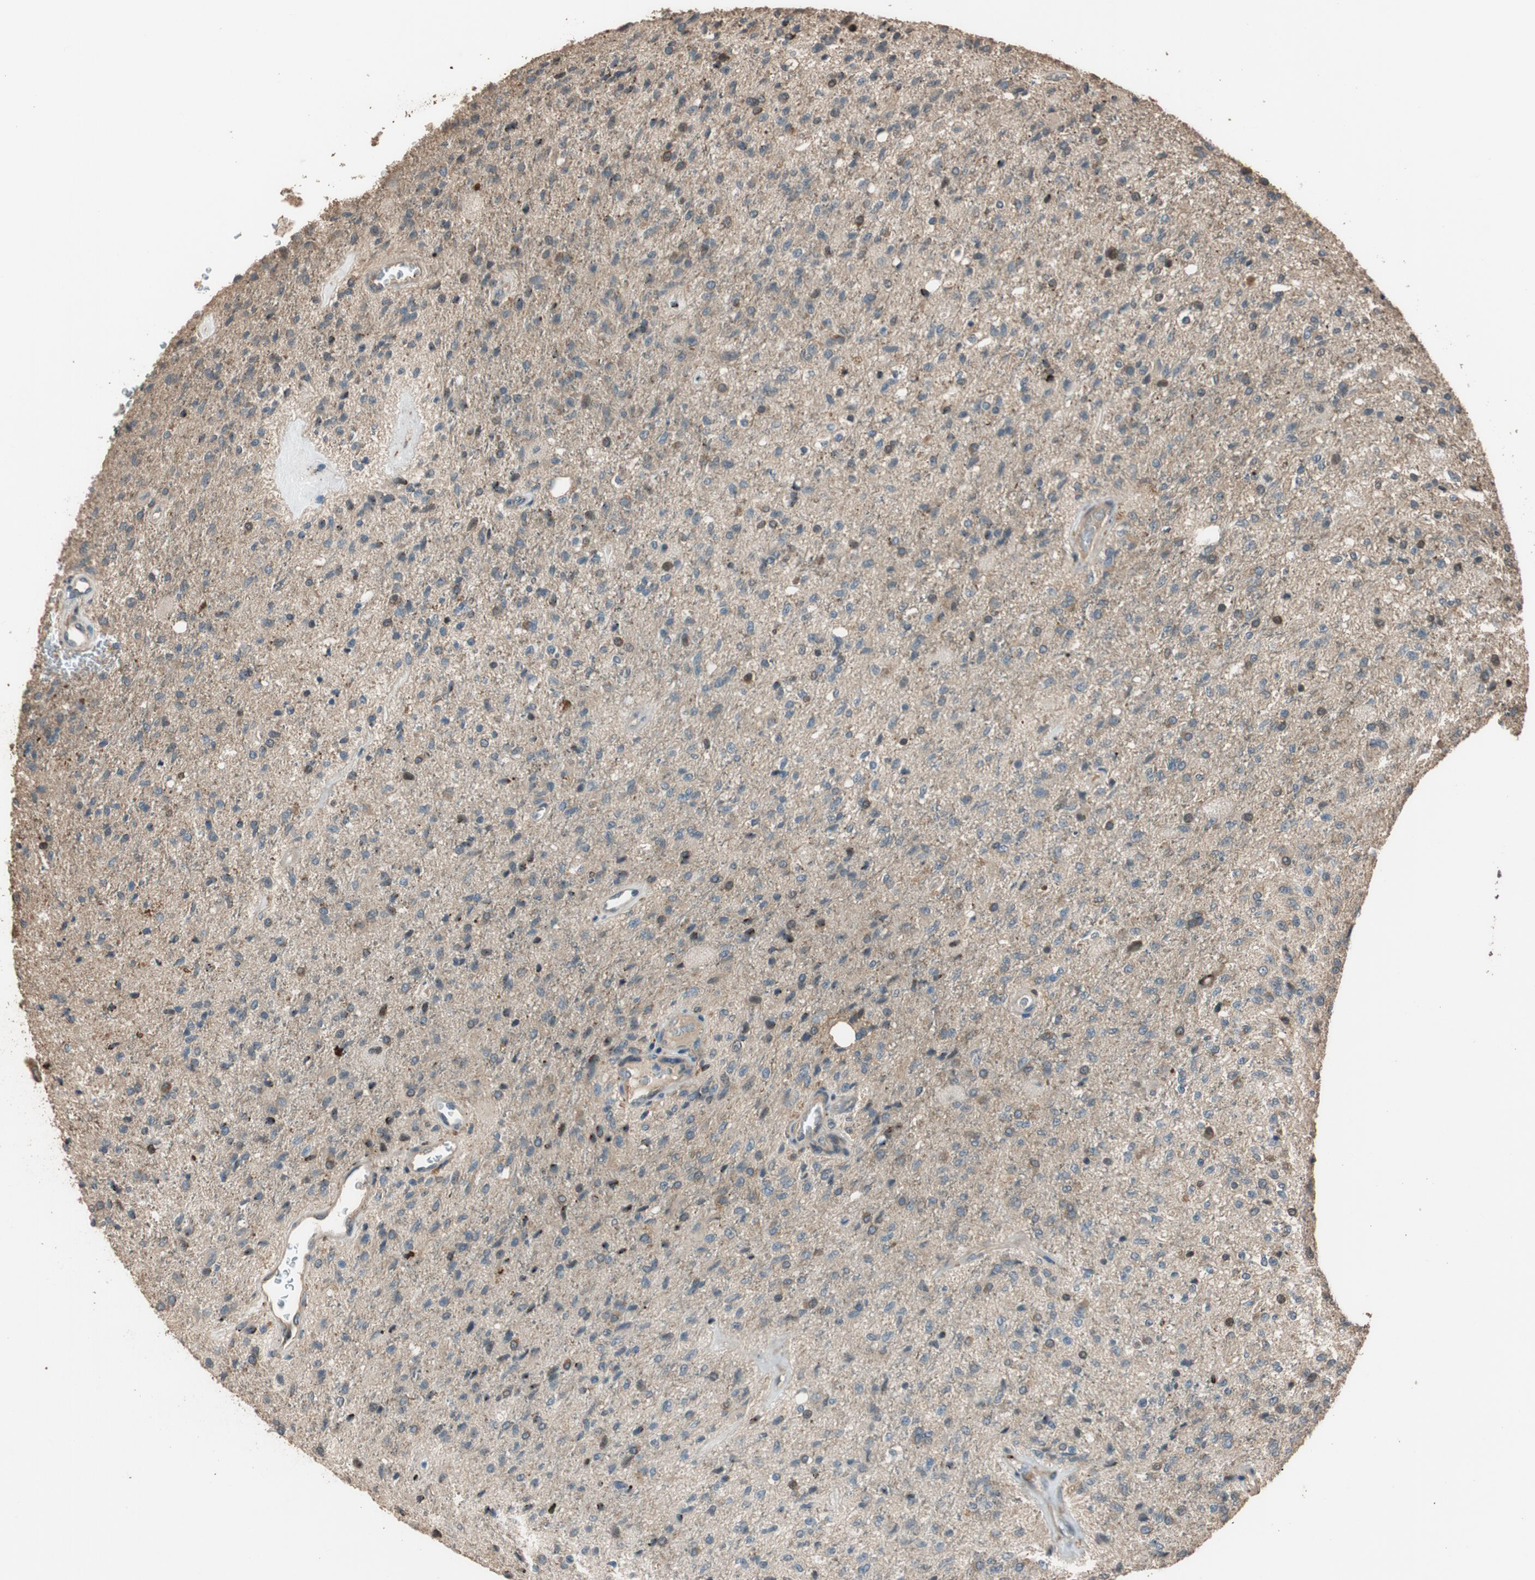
{"staining": {"intensity": "weak", "quantity": "<25%", "location": "cytoplasmic/membranous"}, "tissue": "glioma", "cell_type": "Tumor cells", "image_type": "cancer", "snomed": [{"axis": "morphology", "description": "Normal tissue, NOS"}, {"axis": "morphology", "description": "Glioma, malignant, High grade"}, {"axis": "topography", "description": "Cerebral cortex"}], "caption": "This is an immunohistochemistry (IHC) histopathology image of human glioma. There is no staining in tumor cells.", "gene": "MST1R", "patient": {"sex": "male", "age": 77}}